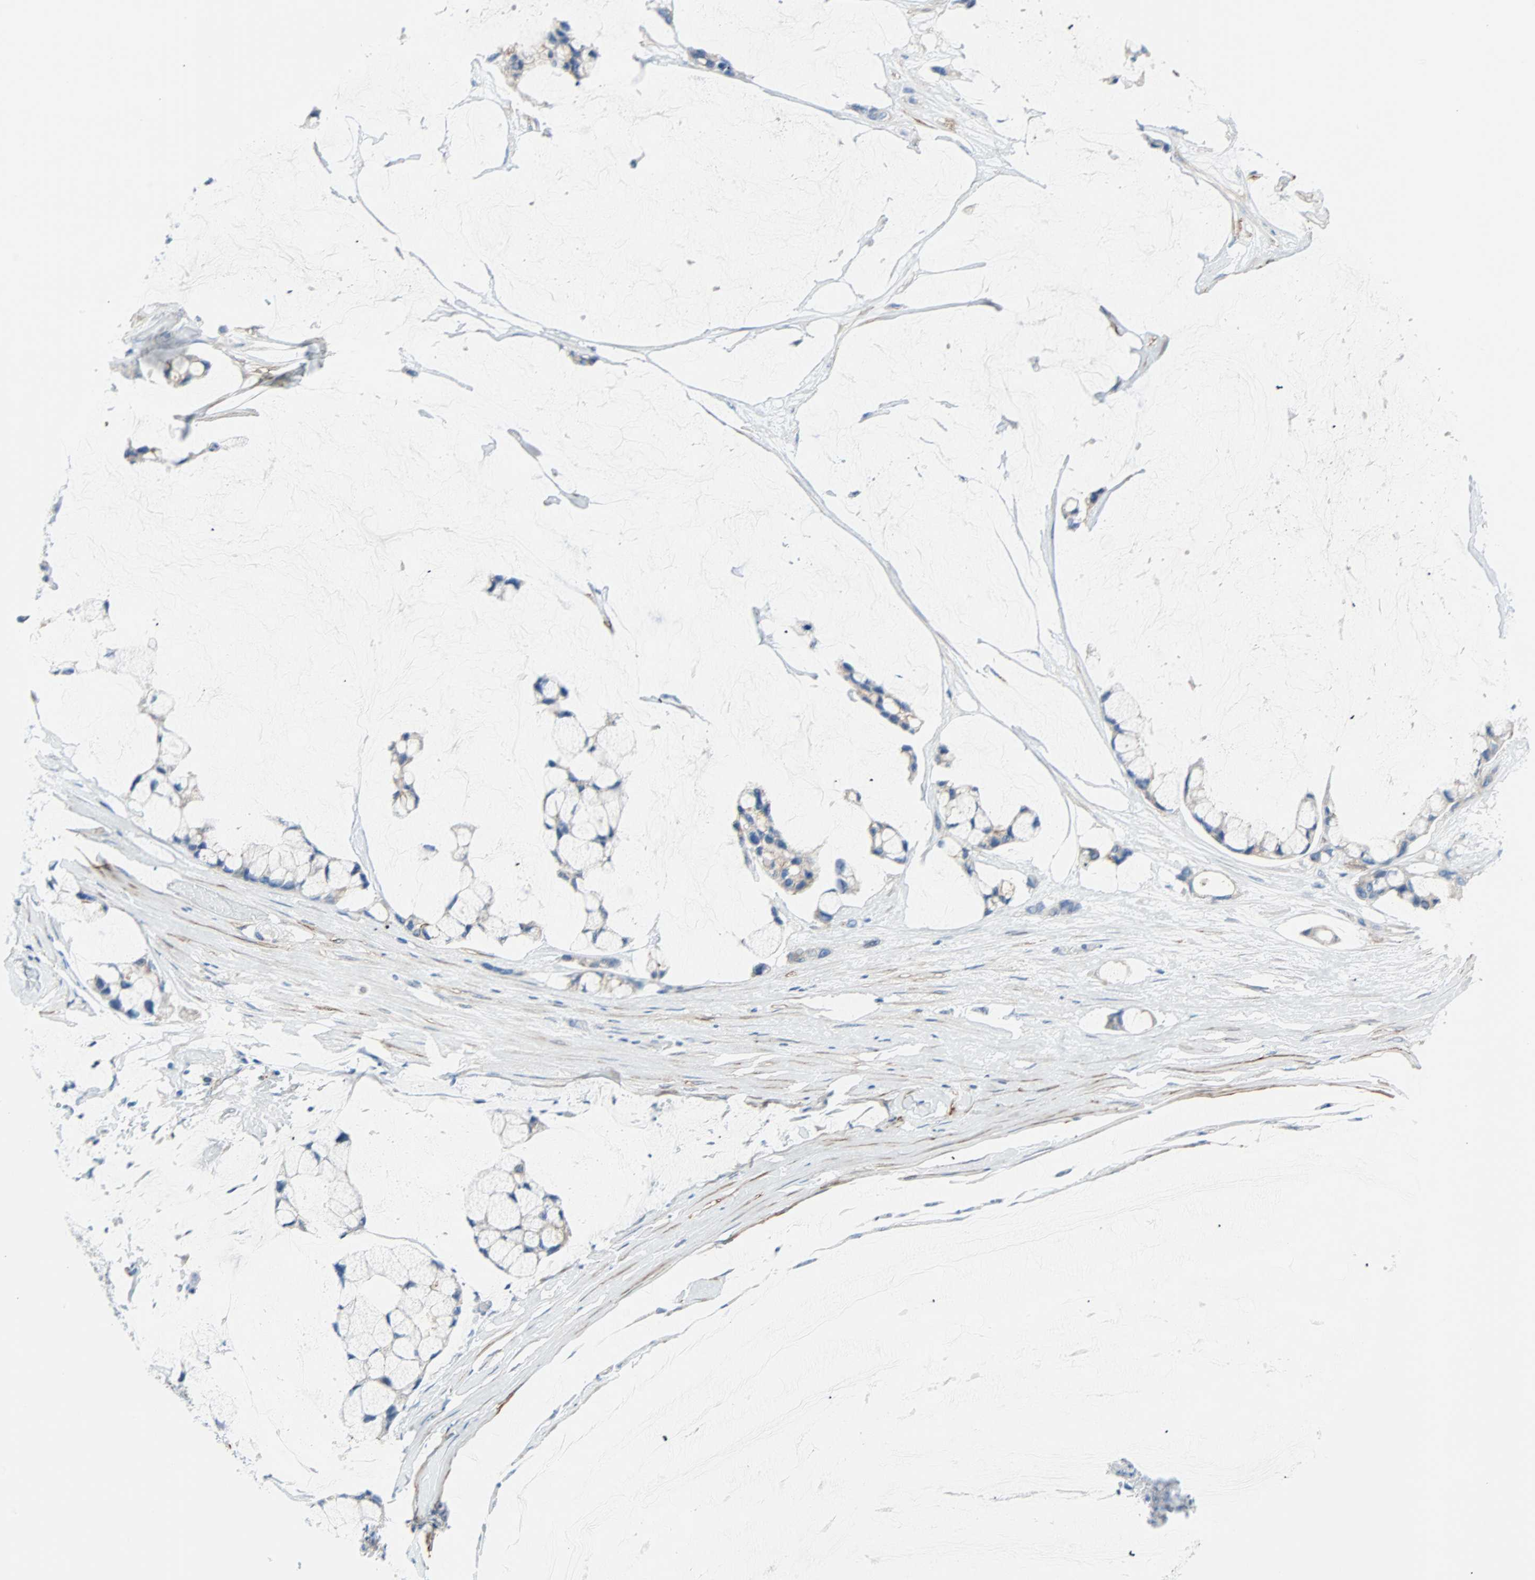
{"staining": {"intensity": "weak", "quantity": "<25%", "location": "cytoplasmic/membranous"}, "tissue": "ovarian cancer", "cell_type": "Tumor cells", "image_type": "cancer", "snomed": [{"axis": "morphology", "description": "Cystadenocarcinoma, mucinous, NOS"}, {"axis": "topography", "description": "Ovary"}], "caption": "Mucinous cystadenocarcinoma (ovarian) was stained to show a protein in brown. There is no significant positivity in tumor cells. The staining was performed using DAB (3,3'-diaminobenzidine) to visualize the protein expression in brown, while the nuclei were stained in blue with hematoxylin (Magnification: 20x).", "gene": "PDPN", "patient": {"sex": "female", "age": 39}}